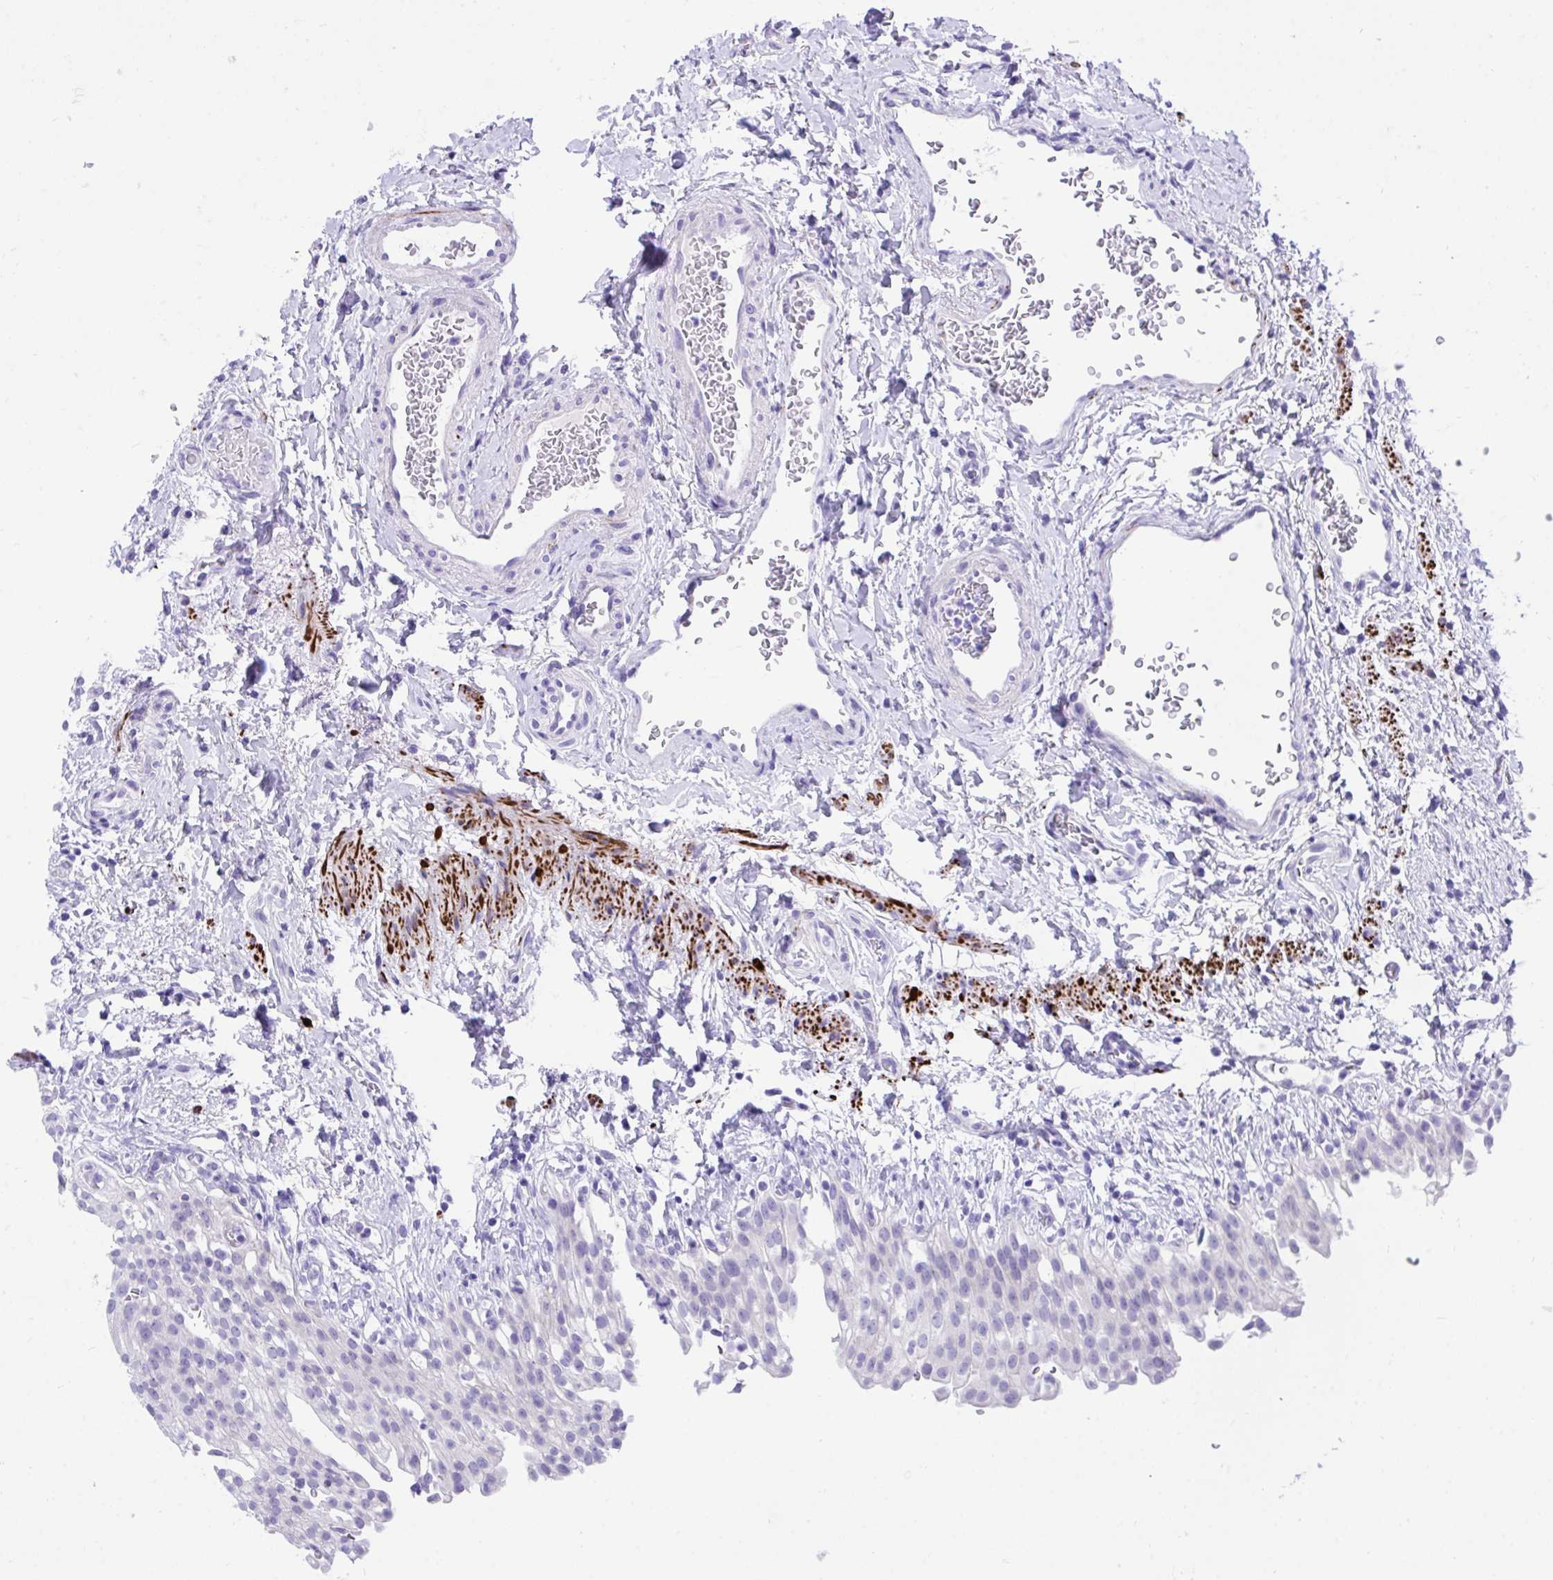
{"staining": {"intensity": "negative", "quantity": "none", "location": "none"}, "tissue": "urinary bladder", "cell_type": "Urothelial cells", "image_type": "normal", "snomed": [{"axis": "morphology", "description": "Normal tissue, NOS"}, {"axis": "topography", "description": "Urinary bladder"}, {"axis": "topography", "description": "Peripheral nerve tissue"}], "caption": "High power microscopy histopathology image of an IHC micrograph of normal urinary bladder, revealing no significant expression in urothelial cells. (DAB IHC visualized using brightfield microscopy, high magnification).", "gene": "KCNN4", "patient": {"sex": "female", "age": 60}}